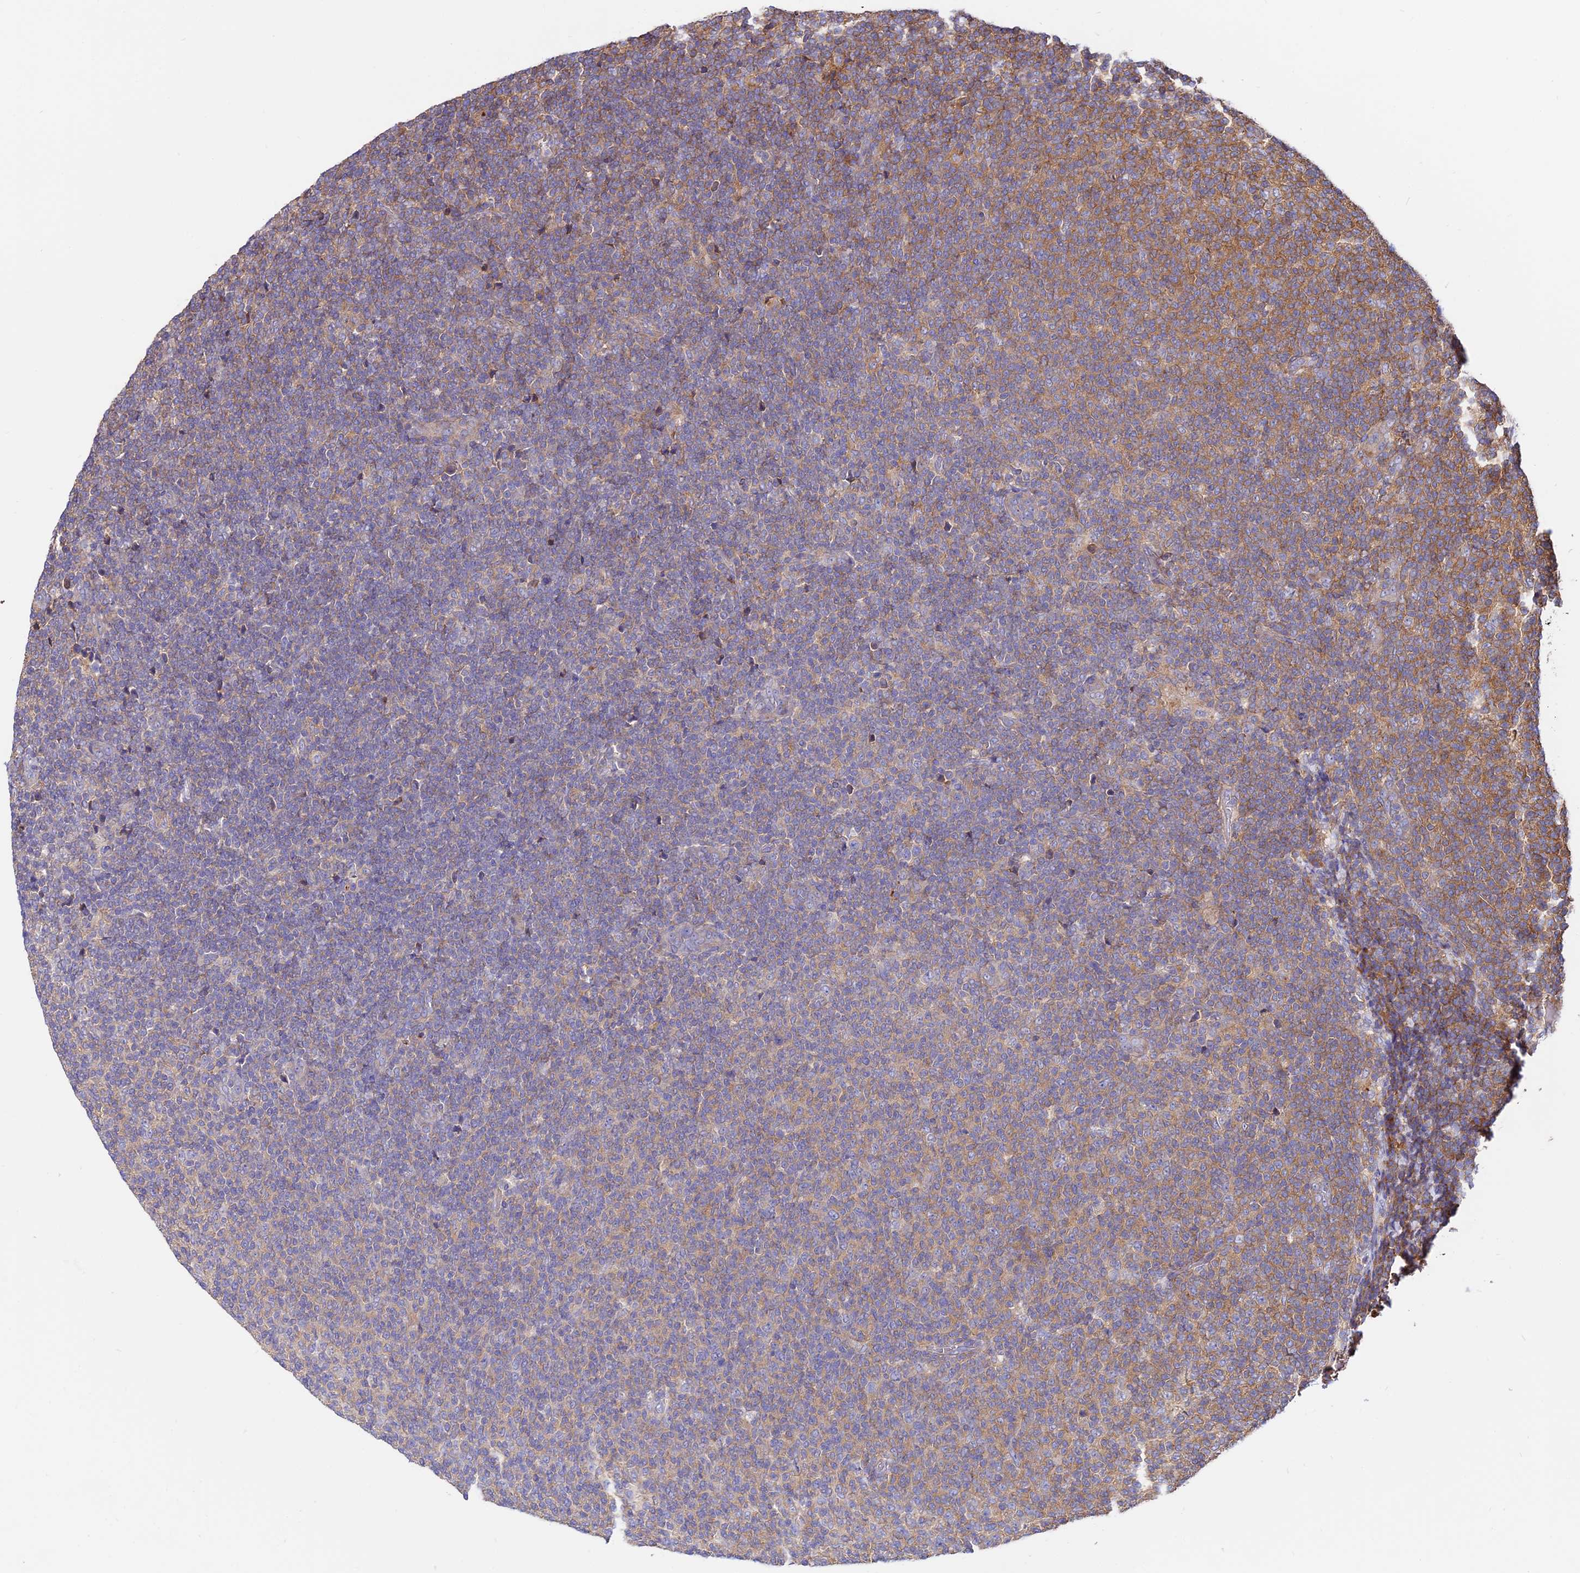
{"staining": {"intensity": "moderate", "quantity": ">75%", "location": "cytoplasmic/membranous"}, "tissue": "lymphoma", "cell_type": "Tumor cells", "image_type": "cancer", "snomed": [{"axis": "morphology", "description": "Malignant lymphoma, non-Hodgkin's type, Low grade"}, {"axis": "topography", "description": "Lymph node"}], "caption": "DAB (3,3'-diaminobenzidine) immunohistochemical staining of malignant lymphoma, non-Hodgkin's type (low-grade) reveals moderate cytoplasmic/membranous protein expression in about >75% of tumor cells.", "gene": "PYM1", "patient": {"sex": "male", "age": 66}}